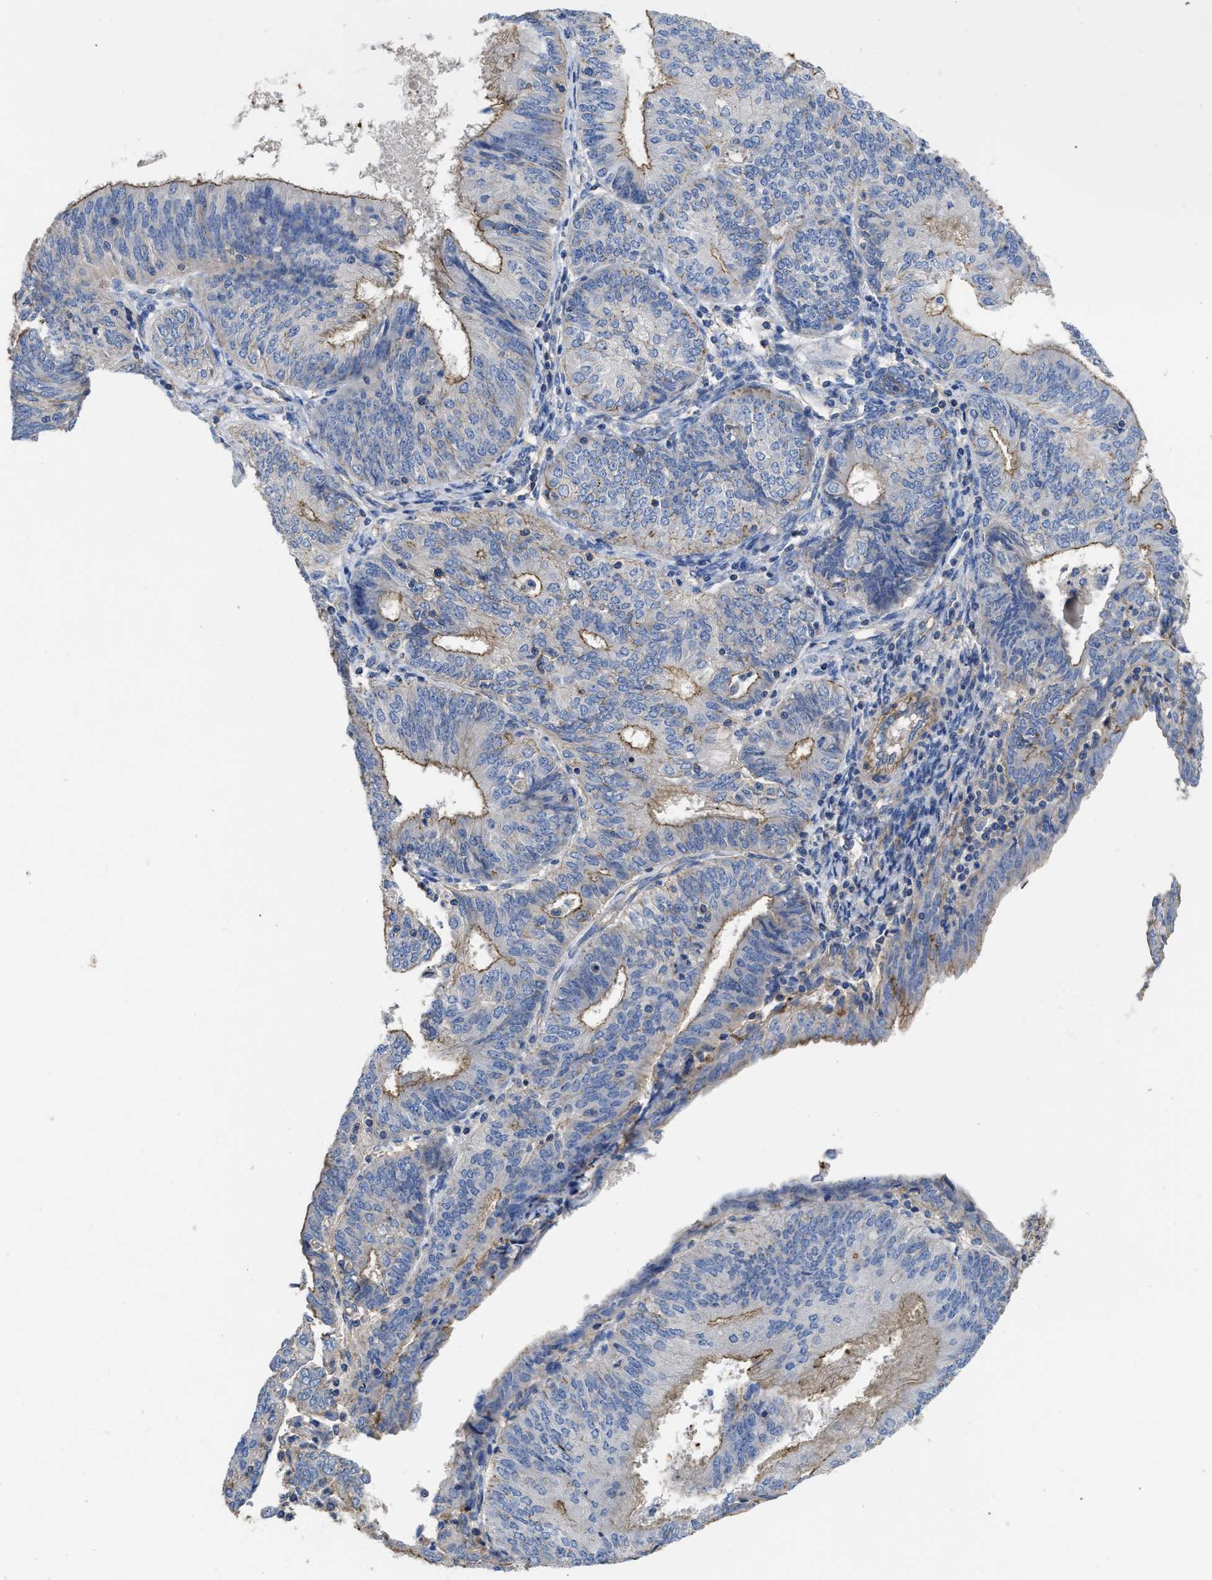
{"staining": {"intensity": "weak", "quantity": "25%-75%", "location": "cytoplasmic/membranous"}, "tissue": "endometrial cancer", "cell_type": "Tumor cells", "image_type": "cancer", "snomed": [{"axis": "morphology", "description": "Adenocarcinoma, NOS"}, {"axis": "topography", "description": "Endometrium"}], "caption": "Immunohistochemical staining of human endometrial adenocarcinoma reveals weak cytoplasmic/membranous protein staining in approximately 25%-75% of tumor cells.", "gene": "USP4", "patient": {"sex": "female", "age": 58}}